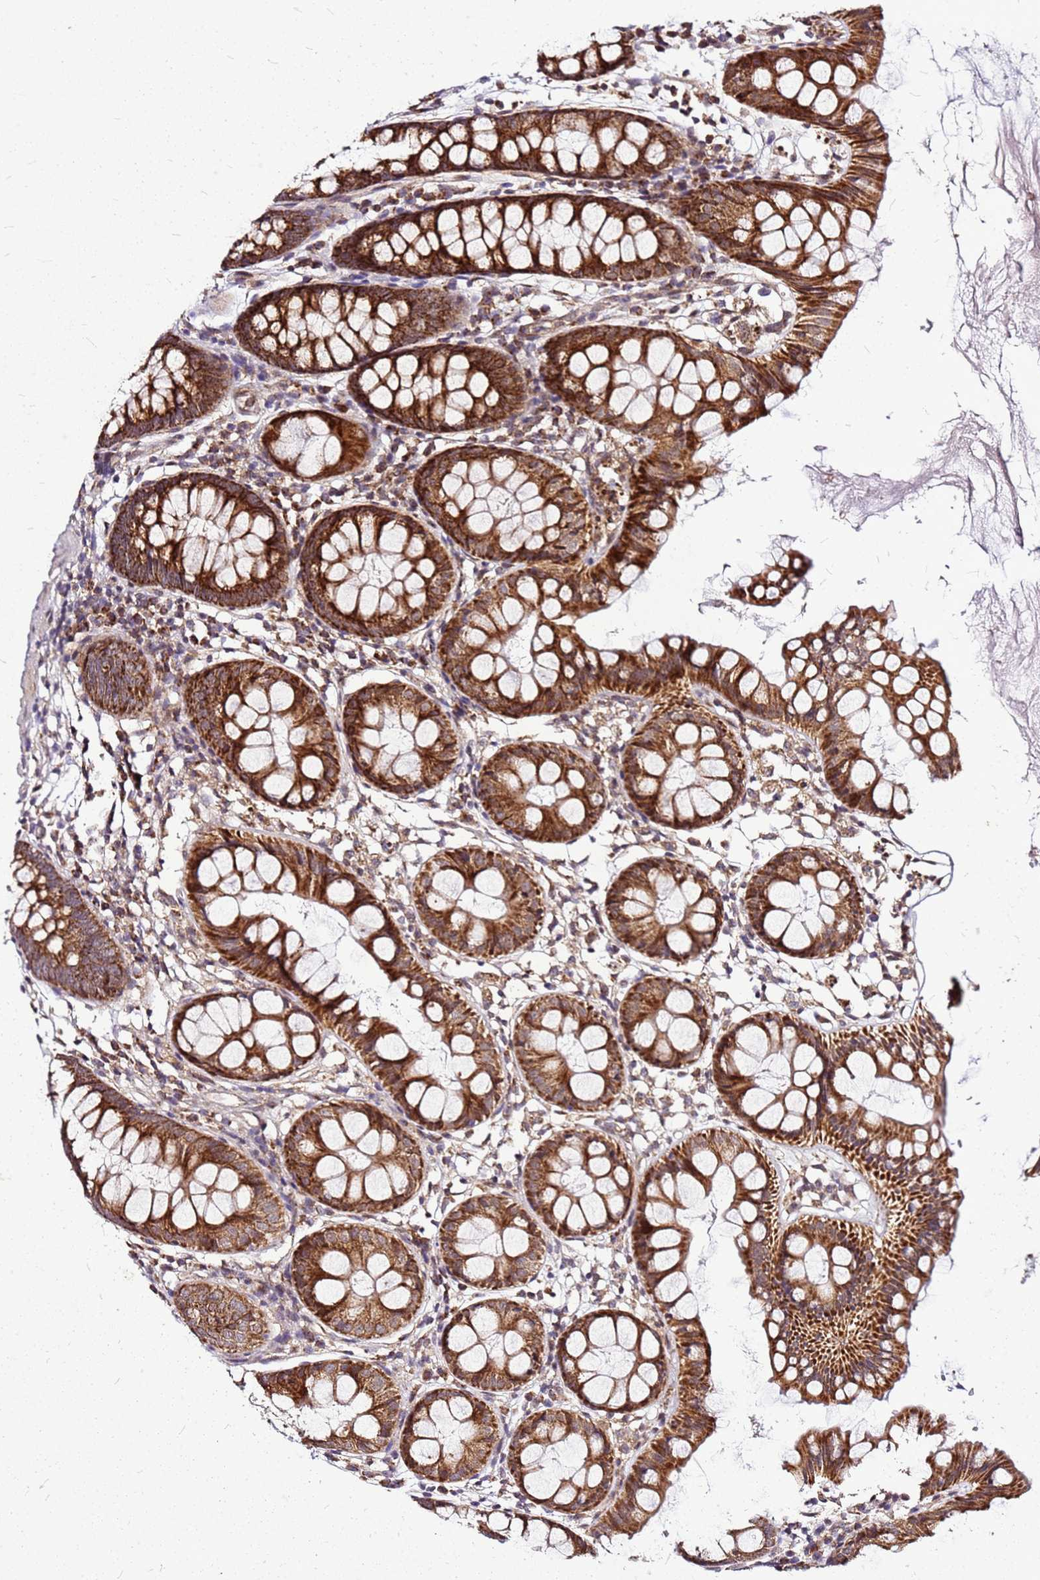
{"staining": {"intensity": "moderate", "quantity": ">75%", "location": "cytoplasmic/membranous"}, "tissue": "colon", "cell_type": "Endothelial cells", "image_type": "normal", "snomed": [{"axis": "morphology", "description": "Normal tissue, NOS"}, {"axis": "topography", "description": "Colon"}], "caption": "Approximately >75% of endothelial cells in benign colon show moderate cytoplasmic/membranous protein staining as visualized by brown immunohistochemical staining.", "gene": "OR51T1", "patient": {"sex": "female", "age": 84}}